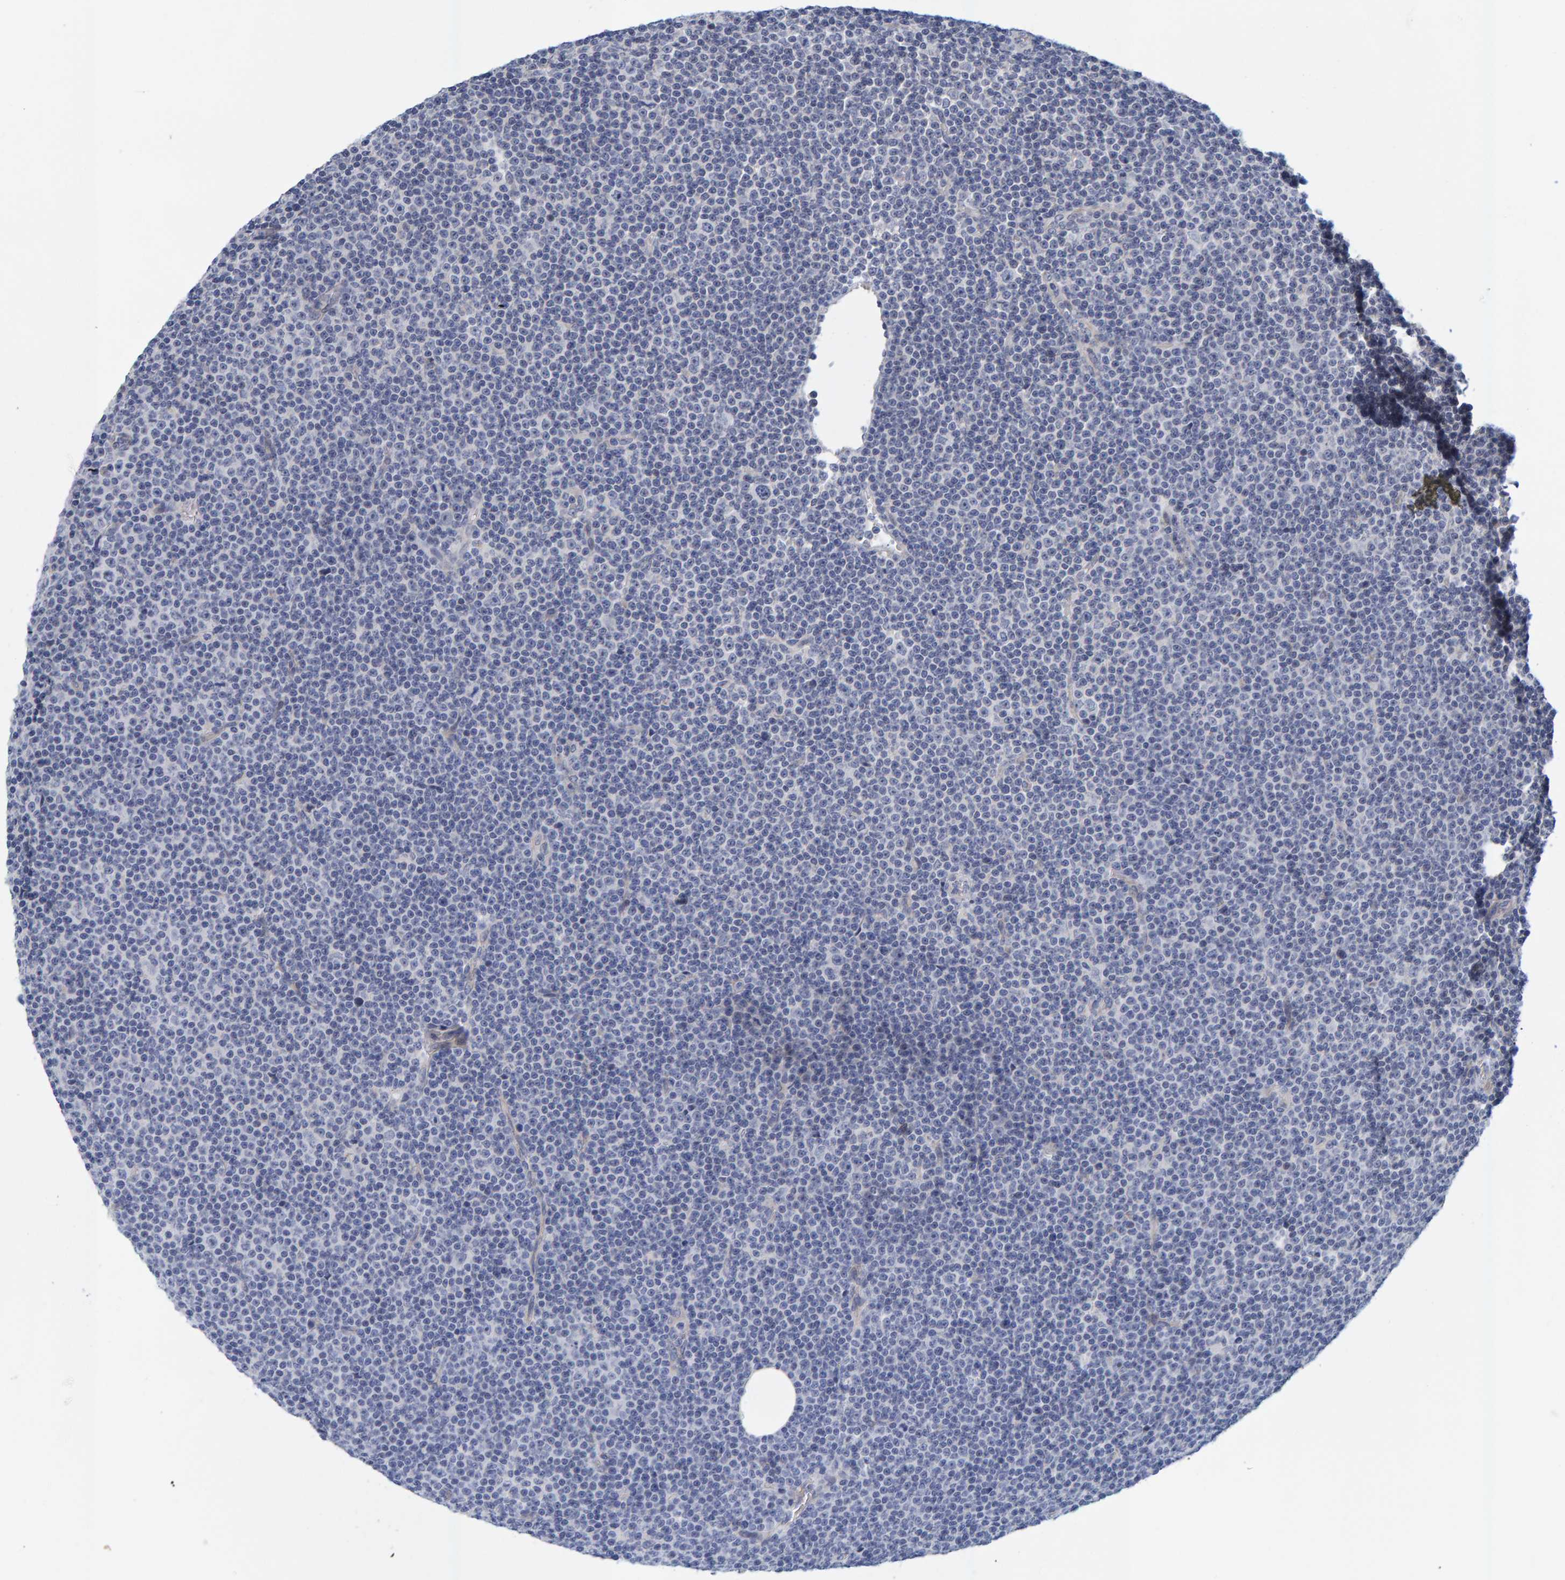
{"staining": {"intensity": "negative", "quantity": "none", "location": "none"}, "tissue": "lymphoma", "cell_type": "Tumor cells", "image_type": "cancer", "snomed": [{"axis": "morphology", "description": "Malignant lymphoma, non-Hodgkin's type, Low grade"}, {"axis": "topography", "description": "Lymph node"}], "caption": "DAB immunohistochemical staining of human malignant lymphoma, non-Hodgkin's type (low-grade) reveals no significant expression in tumor cells.", "gene": "ZNF77", "patient": {"sex": "female", "age": 67}}